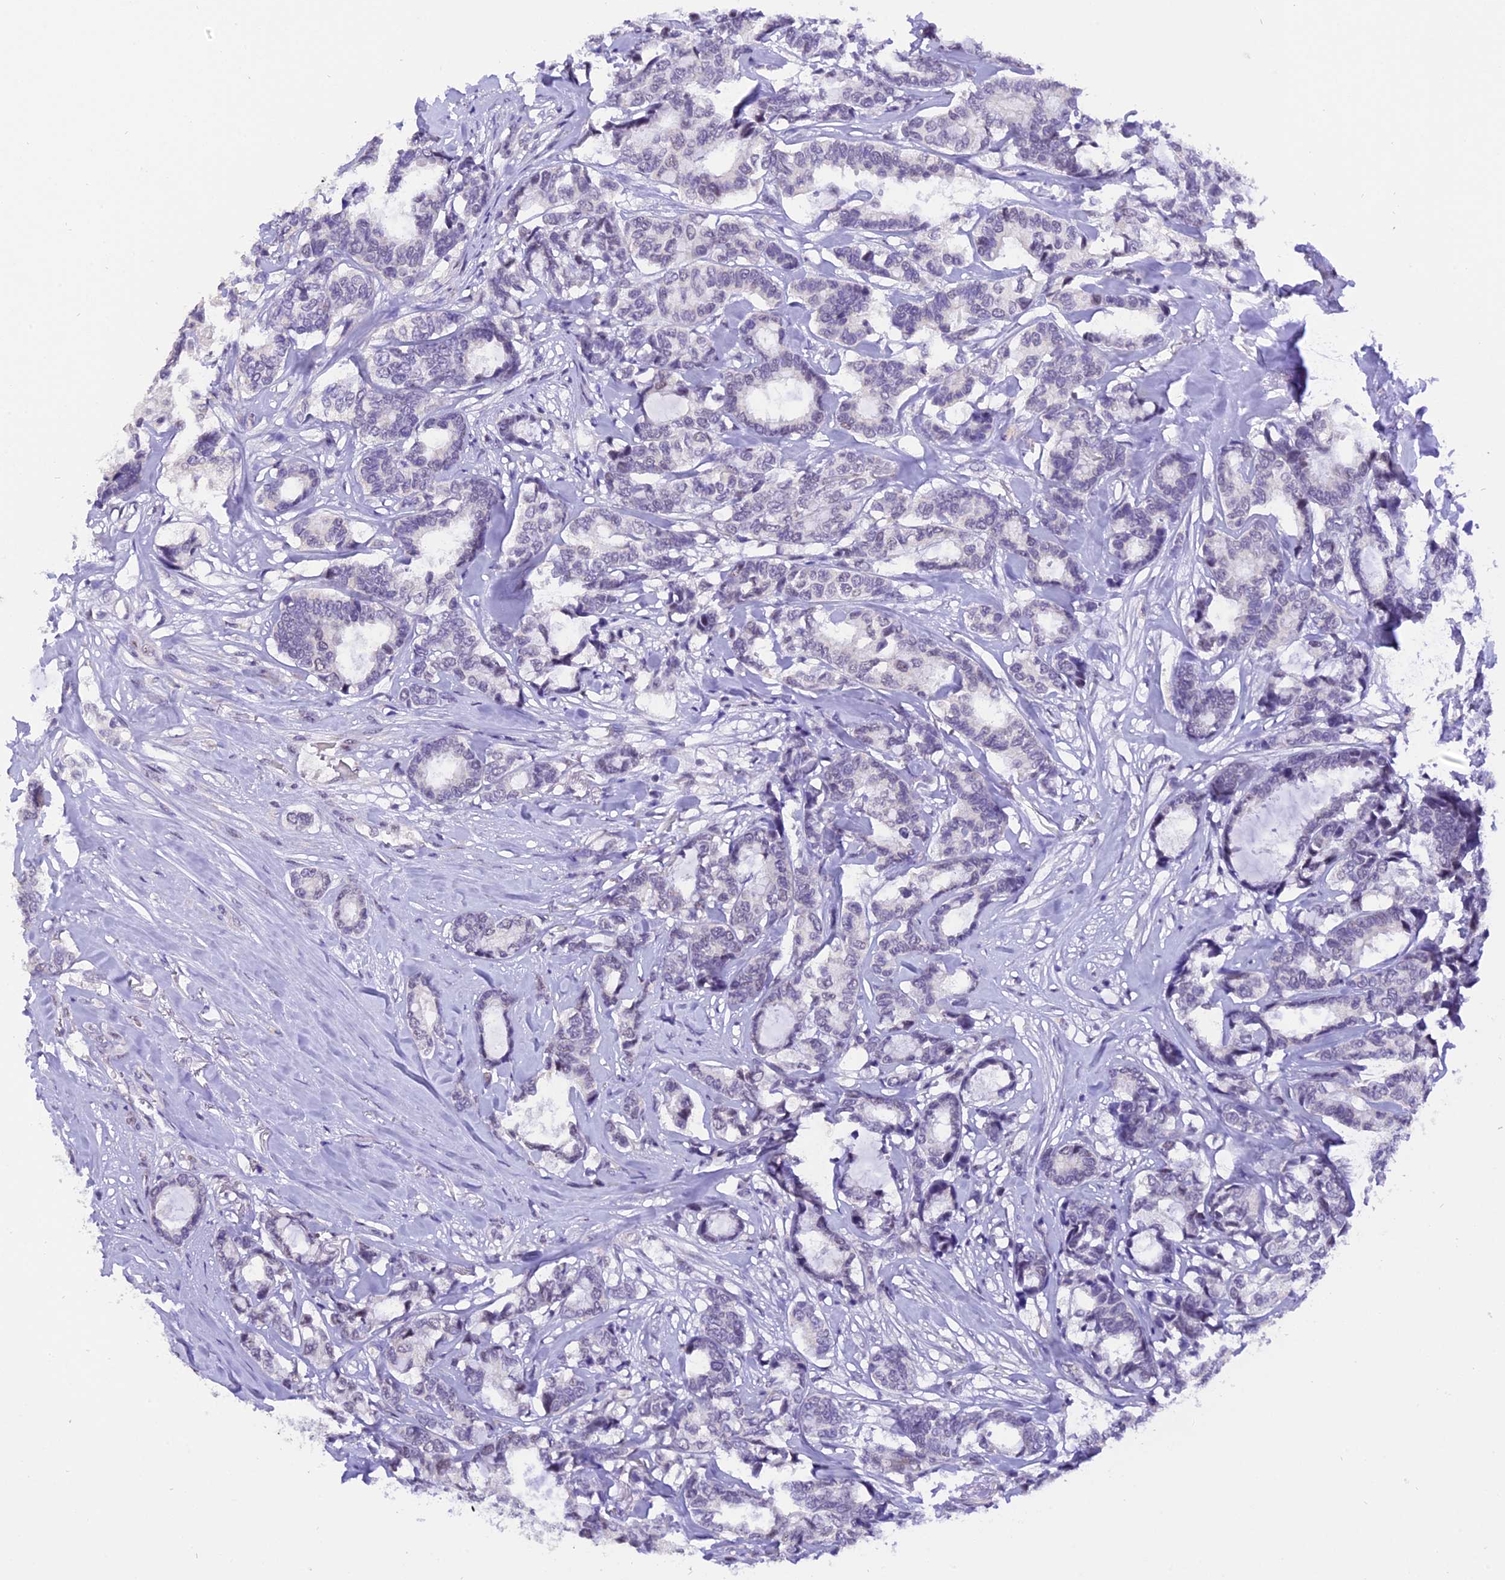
{"staining": {"intensity": "negative", "quantity": "none", "location": "none"}, "tissue": "breast cancer", "cell_type": "Tumor cells", "image_type": "cancer", "snomed": [{"axis": "morphology", "description": "Duct carcinoma"}, {"axis": "topography", "description": "Breast"}], "caption": "This is an IHC photomicrograph of breast cancer (intraductal carcinoma). There is no staining in tumor cells.", "gene": "AHSP", "patient": {"sex": "female", "age": 87}}